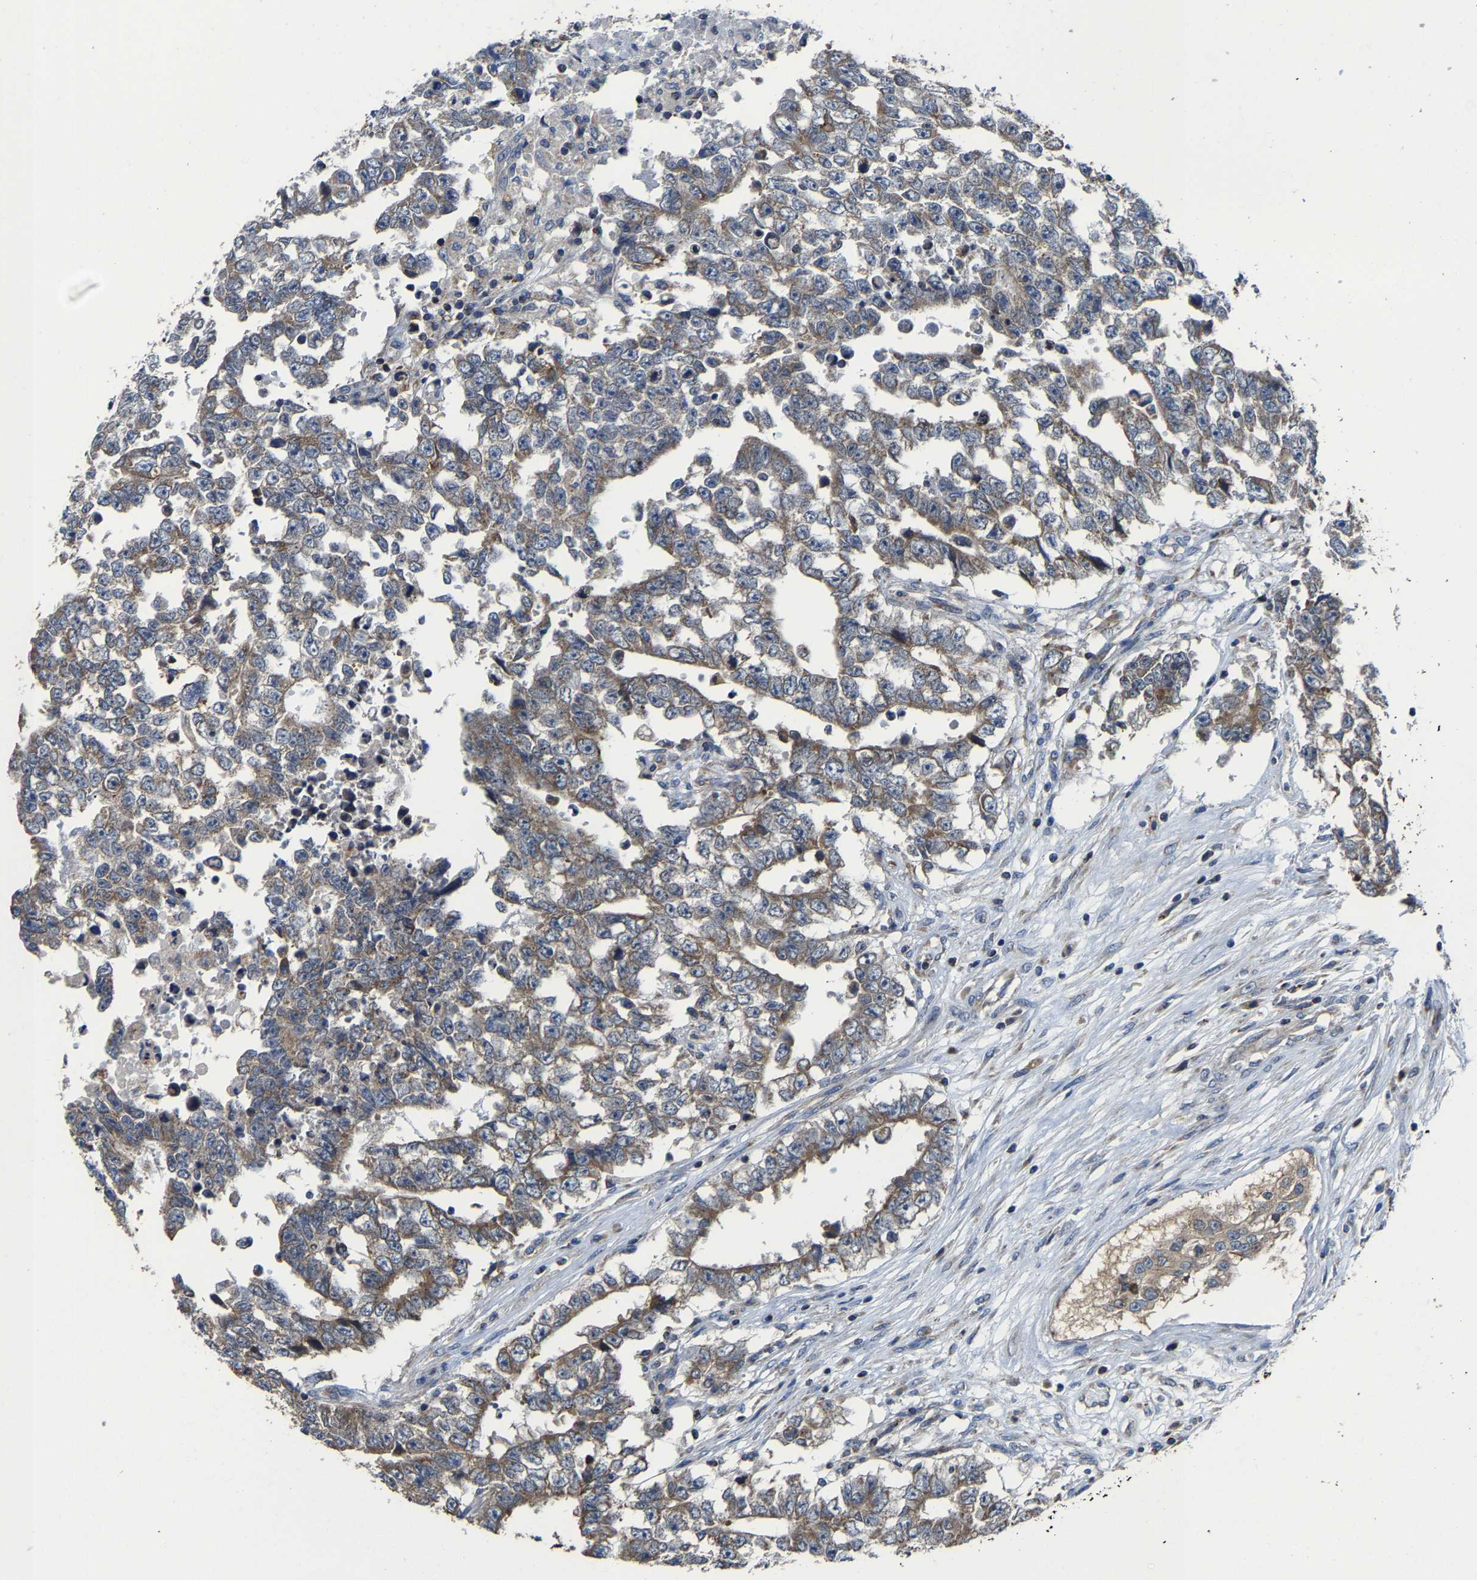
{"staining": {"intensity": "weak", "quantity": ">75%", "location": "cytoplasmic/membranous"}, "tissue": "testis cancer", "cell_type": "Tumor cells", "image_type": "cancer", "snomed": [{"axis": "morphology", "description": "Carcinoma, Embryonal, NOS"}, {"axis": "topography", "description": "Testis"}], "caption": "About >75% of tumor cells in human testis cancer exhibit weak cytoplasmic/membranous protein expression as visualized by brown immunohistochemical staining.", "gene": "AGK", "patient": {"sex": "male", "age": 25}}